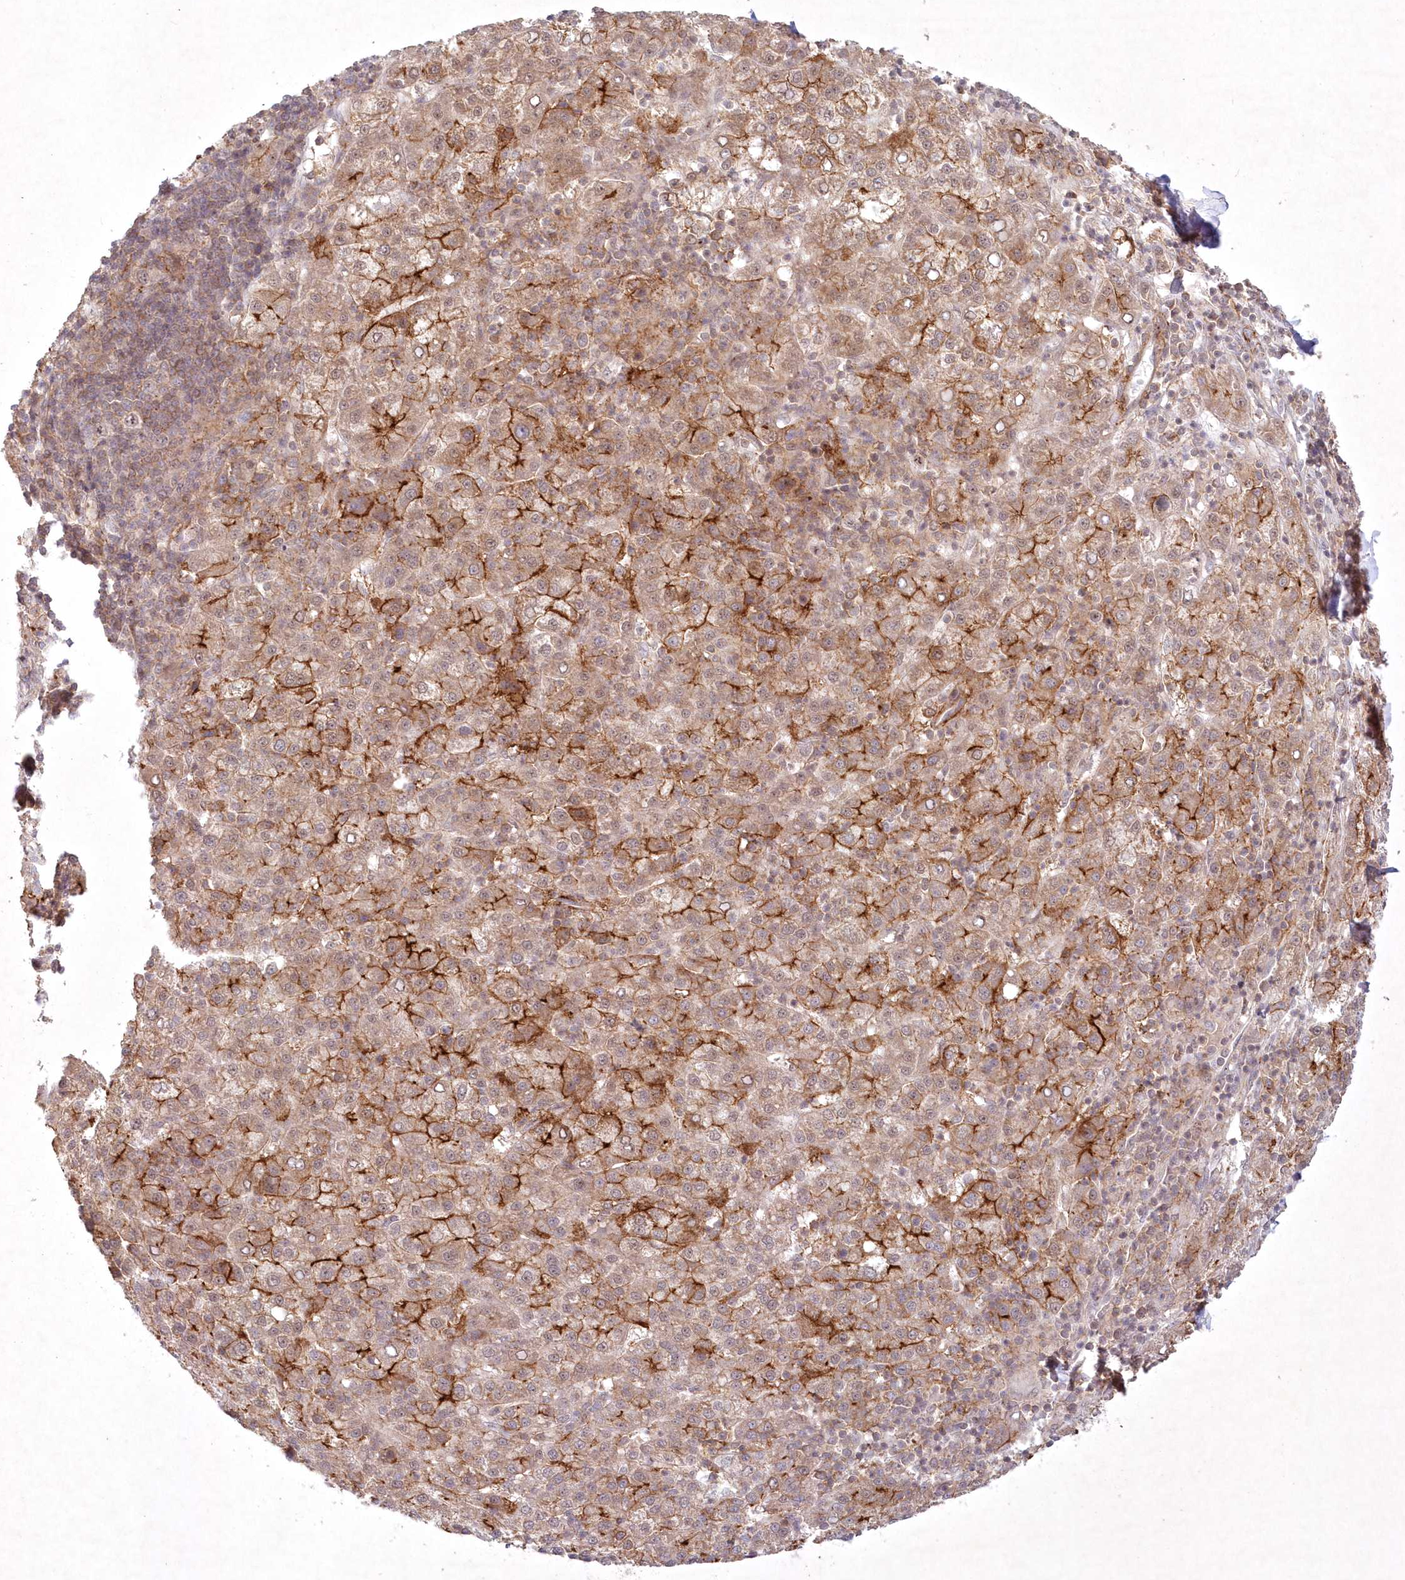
{"staining": {"intensity": "strong", "quantity": "25%-75%", "location": "cytoplasmic/membranous"}, "tissue": "liver cancer", "cell_type": "Tumor cells", "image_type": "cancer", "snomed": [{"axis": "morphology", "description": "Carcinoma, Hepatocellular, NOS"}, {"axis": "topography", "description": "Liver"}], "caption": "Immunohistochemistry (IHC) photomicrograph of liver cancer stained for a protein (brown), which reveals high levels of strong cytoplasmic/membranous expression in approximately 25%-75% of tumor cells.", "gene": "TOGARAM2", "patient": {"sex": "female", "age": 58}}